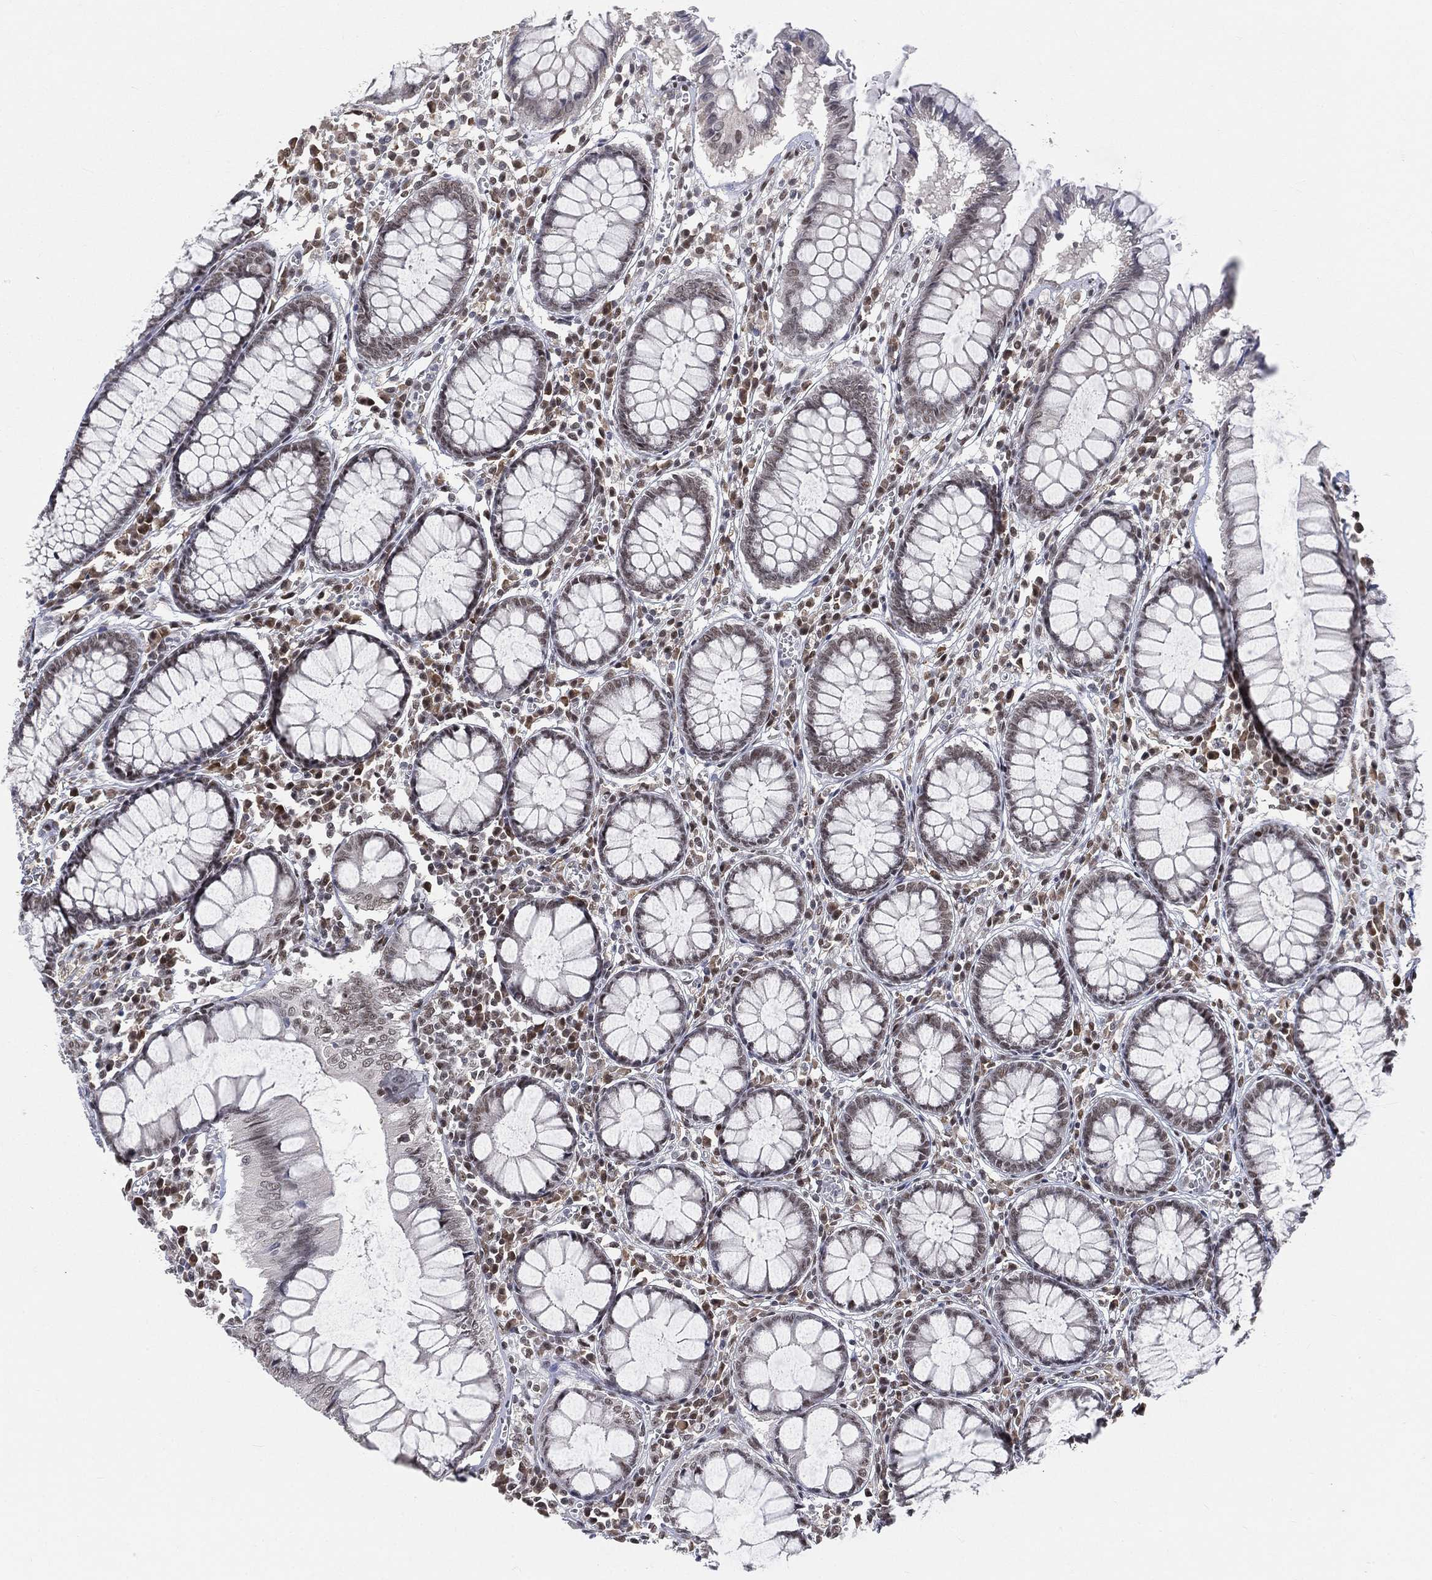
{"staining": {"intensity": "negative", "quantity": "none", "location": "none"}, "tissue": "colon", "cell_type": "Endothelial cells", "image_type": "normal", "snomed": [{"axis": "morphology", "description": "Normal tissue, NOS"}, {"axis": "topography", "description": "Colon"}], "caption": "Immunohistochemistry of normal colon demonstrates no staining in endothelial cells. (DAB (3,3'-diaminobenzidine) immunohistochemistry, high magnification).", "gene": "YLPM1", "patient": {"sex": "male", "age": 65}}